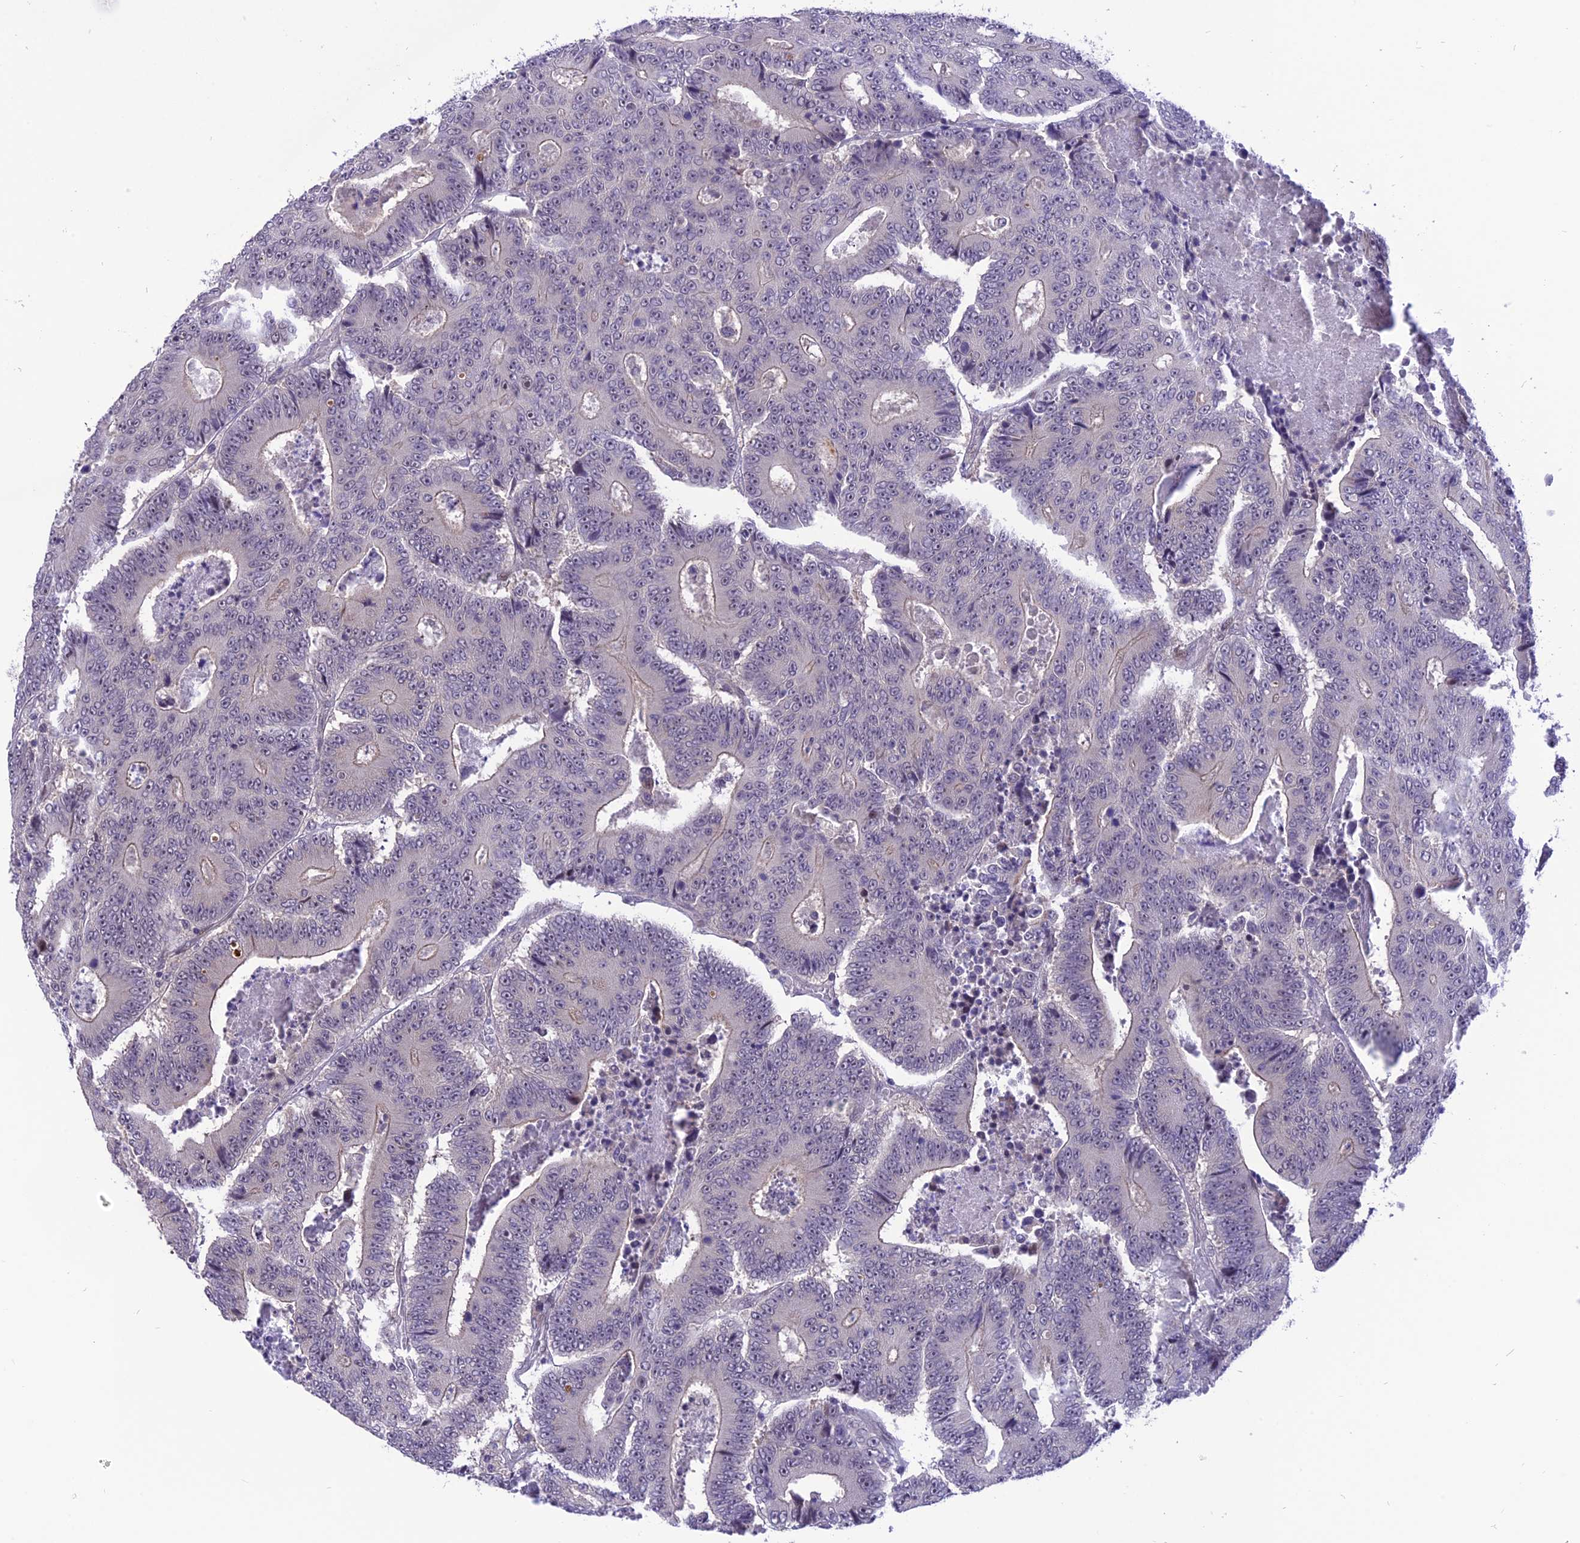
{"staining": {"intensity": "negative", "quantity": "none", "location": "none"}, "tissue": "colorectal cancer", "cell_type": "Tumor cells", "image_type": "cancer", "snomed": [{"axis": "morphology", "description": "Adenocarcinoma, NOS"}, {"axis": "topography", "description": "Colon"}], "caption": "IHC of colorectal adenocarcinoma displays no staining in tumor cells.", "gene": "ZNF837", "patient": {"sex": "male", "age": 83}}